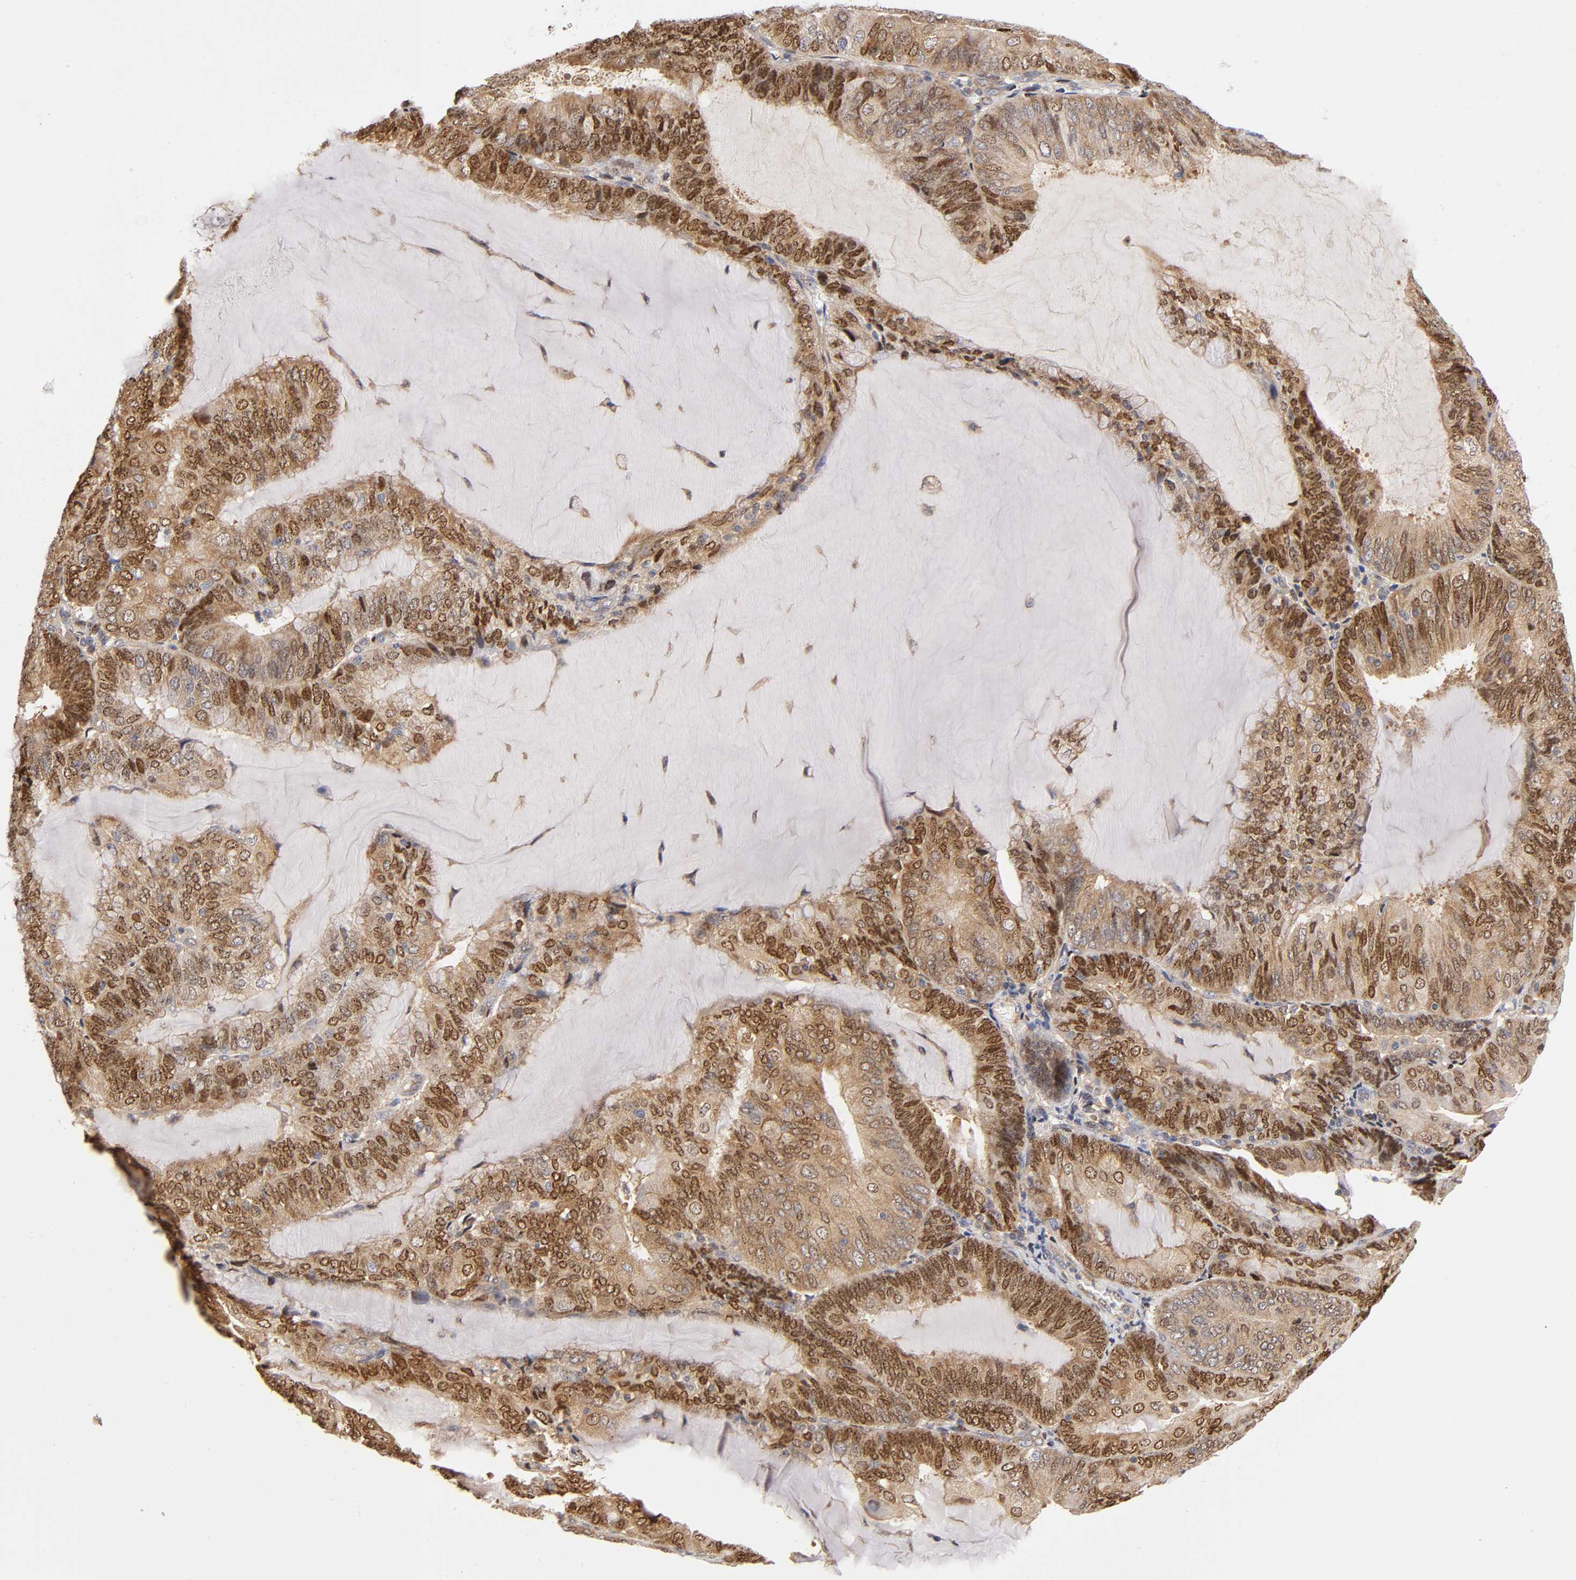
{"staining": {"intensity": "strong", "quantity": ">75%", "location": "cytoplasmic/membranous,nuclear"}, "tissue": "endometrial cancer", "cell_type": "Tumor cells", "image_type": "cancer", "snomed": [{"axis": "morphology", "description": "Adenocarcinoma, NOS"}, {"axis": "topography", "description": "Endometrium"}], "caption": "Protein staining of adenocarcinoma (endometrial) tissue displays strong cytoplasmic/membranous and nuclear expression in approximately >75% of tumor cells. (DAB = brown stain, brightfield microscopy at high magnification).", "gene": "PAFAH1B1", "patient": {"sex": "female", "age": 81}}